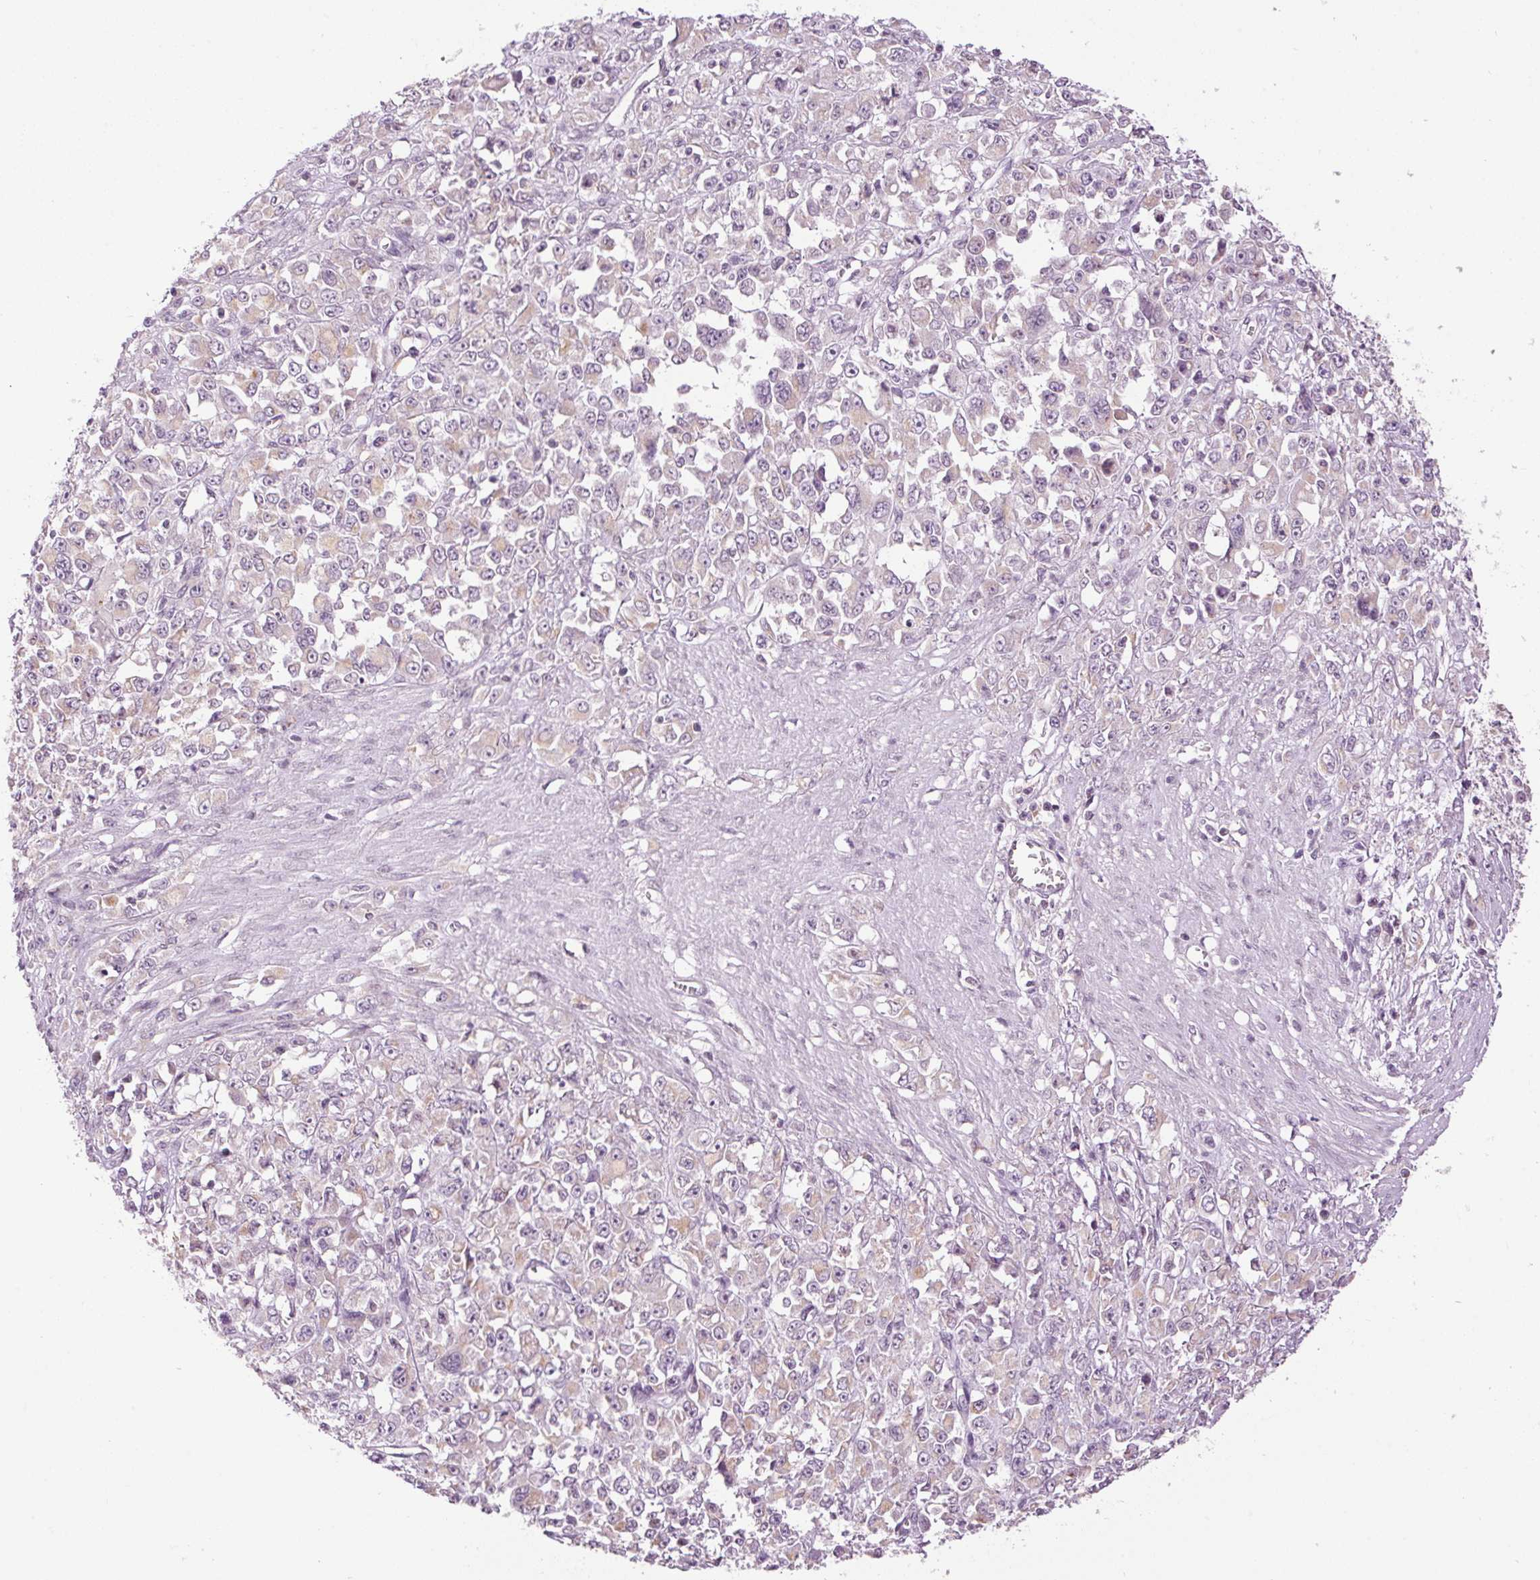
{"staining": {"intensity": "negative", "quantity": "none", "location": "none"}, "tissue": "stomach cancer", "cell_type": "Tumor cells", "image_type": "cancer", "snomed": [{"axis": "morphology", "description": "Adenocarcinoma, NOS"}, {"axis": "topography", "description": "Stomach"}], "caption": "Tumor cells show no significant protein staining in adenocarcinoma (stomach).", "gene": "SMIM13", "patient": {"sex": "female", "age": 76}}